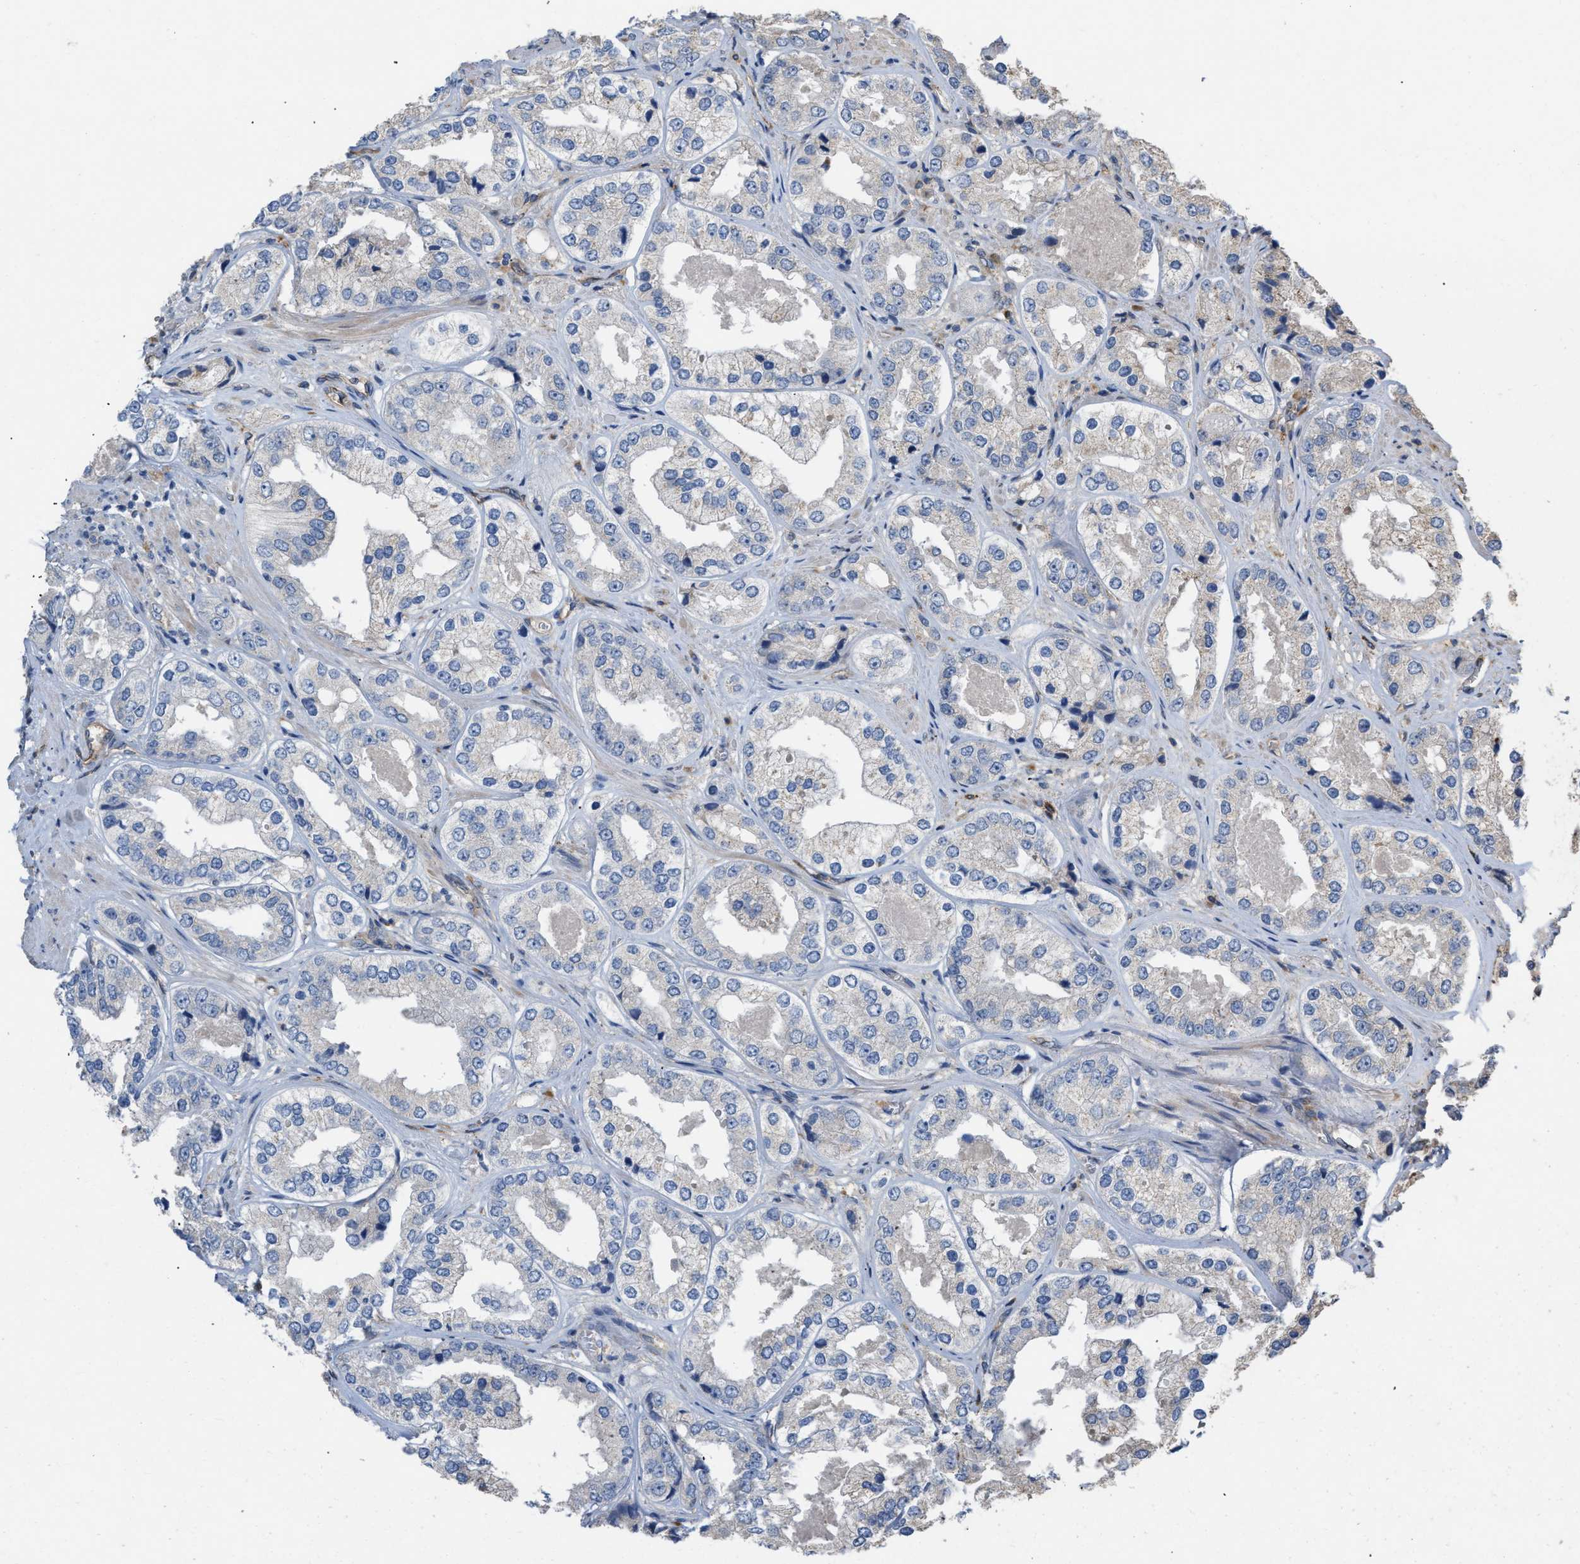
{"staining": {"intensity": "negative", "quantity": "none", "location": "none"}, "tissue": "prostate cancer", "cell_type": "Tumor cells", "image_type": "cancer", "snomed": [{"axis": "morphology", "description": "Adenocarcinoma, High grade"}, {"axis": "topography", "description": "Prostate"}], "caption": "Micrograph shows no protein expression in tumor cells of prostate cancer tissue.", "gene": "SLC4A11", "patient": {"sex": "male", "age": 61}}